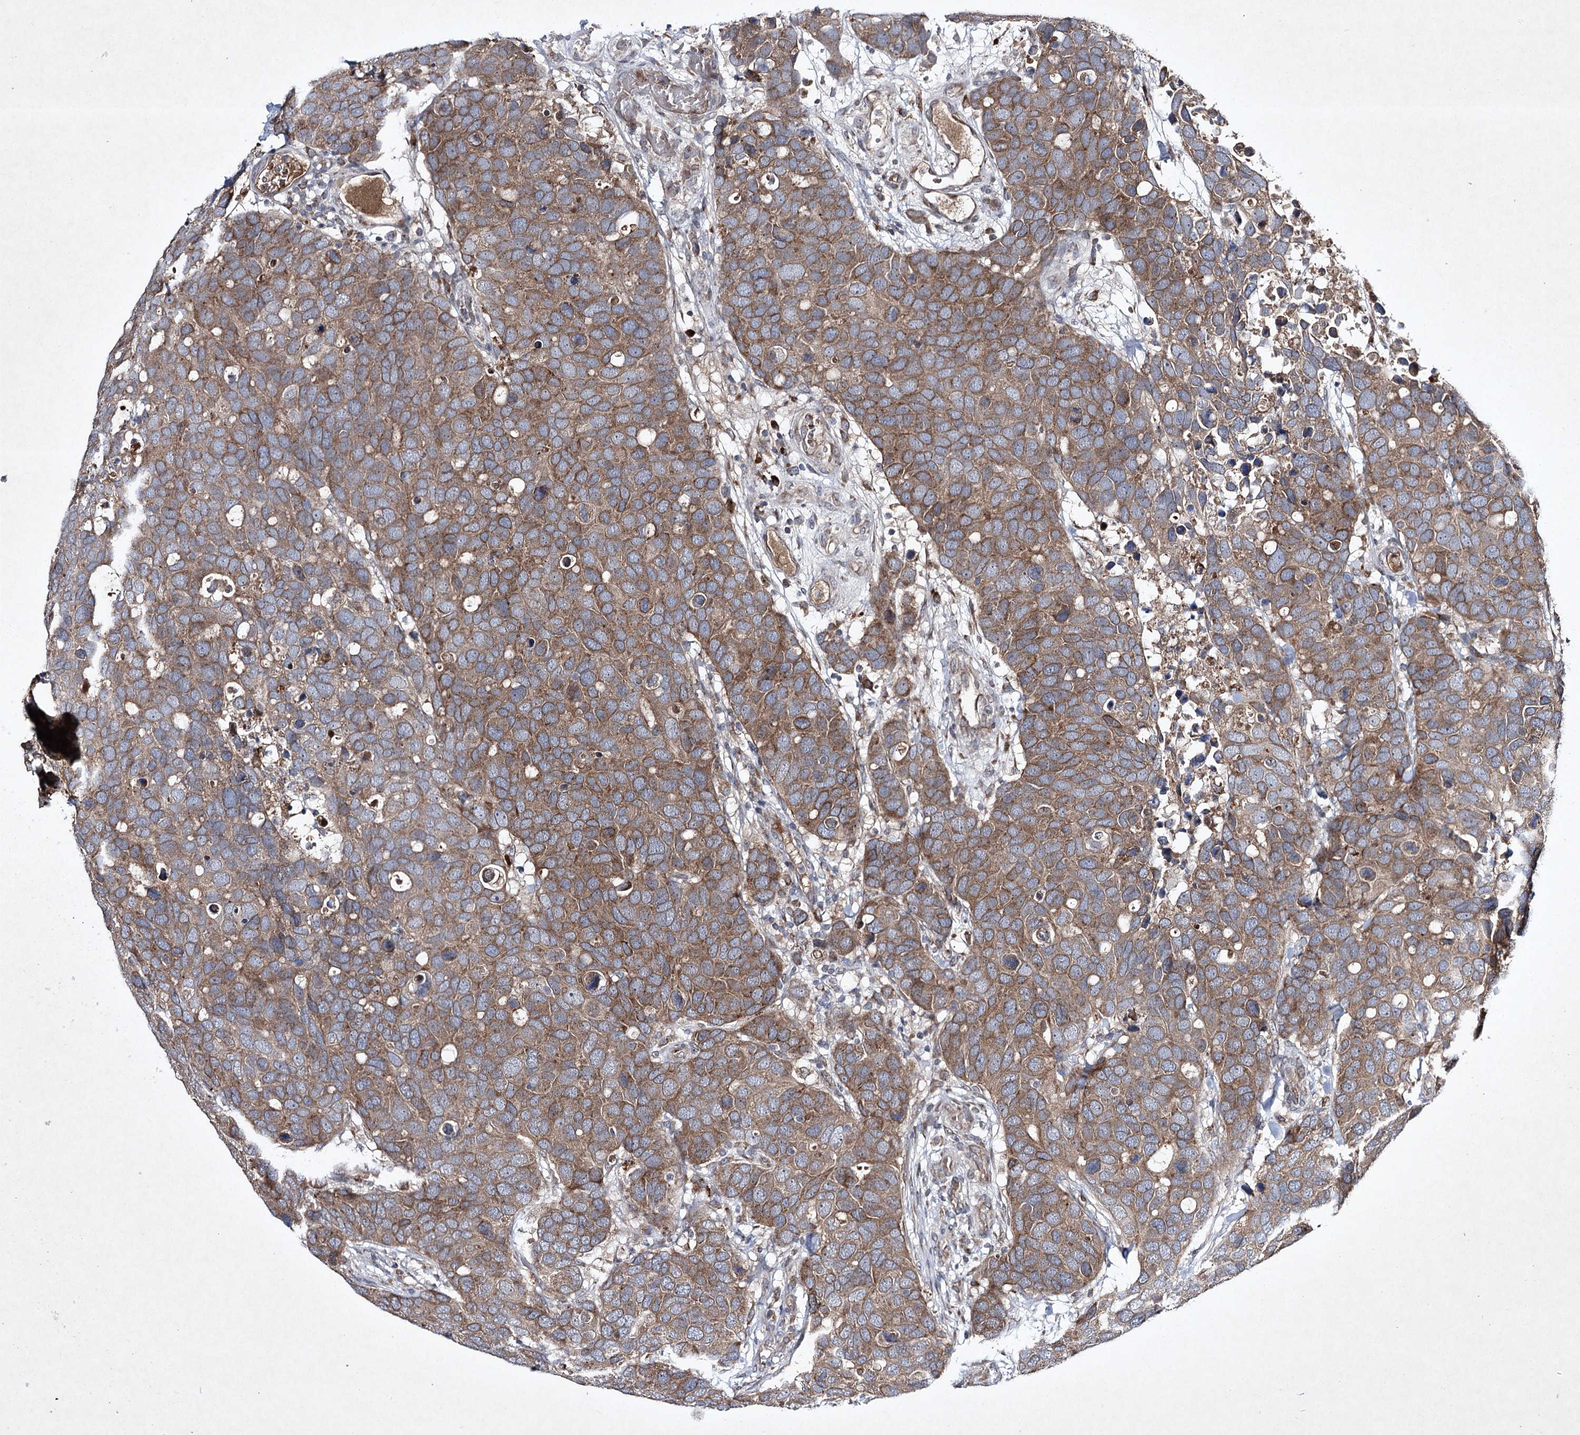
{"staining": {"intensity": "moderate", "quantity": ">75%", "location": "cytoplasmic/membranous"}, "tissue": "breast cancer", "cell_type": "Tumor cells", "image_type": "cancer", "snomed": [{"axis": "morphology", "description": "Duct carcinoma"}, {"axis": "topography", "description": "Breast"}], "caption": "This is a histology image of immunohistochemistry (IHC) staining of infiltrating ductal carcinoma (breast), which shows moderate staining in the cytoplasmic/membranous of tumor cells.", "gene": "ALG9", "patient": {"sex": "female", "age": 83}}